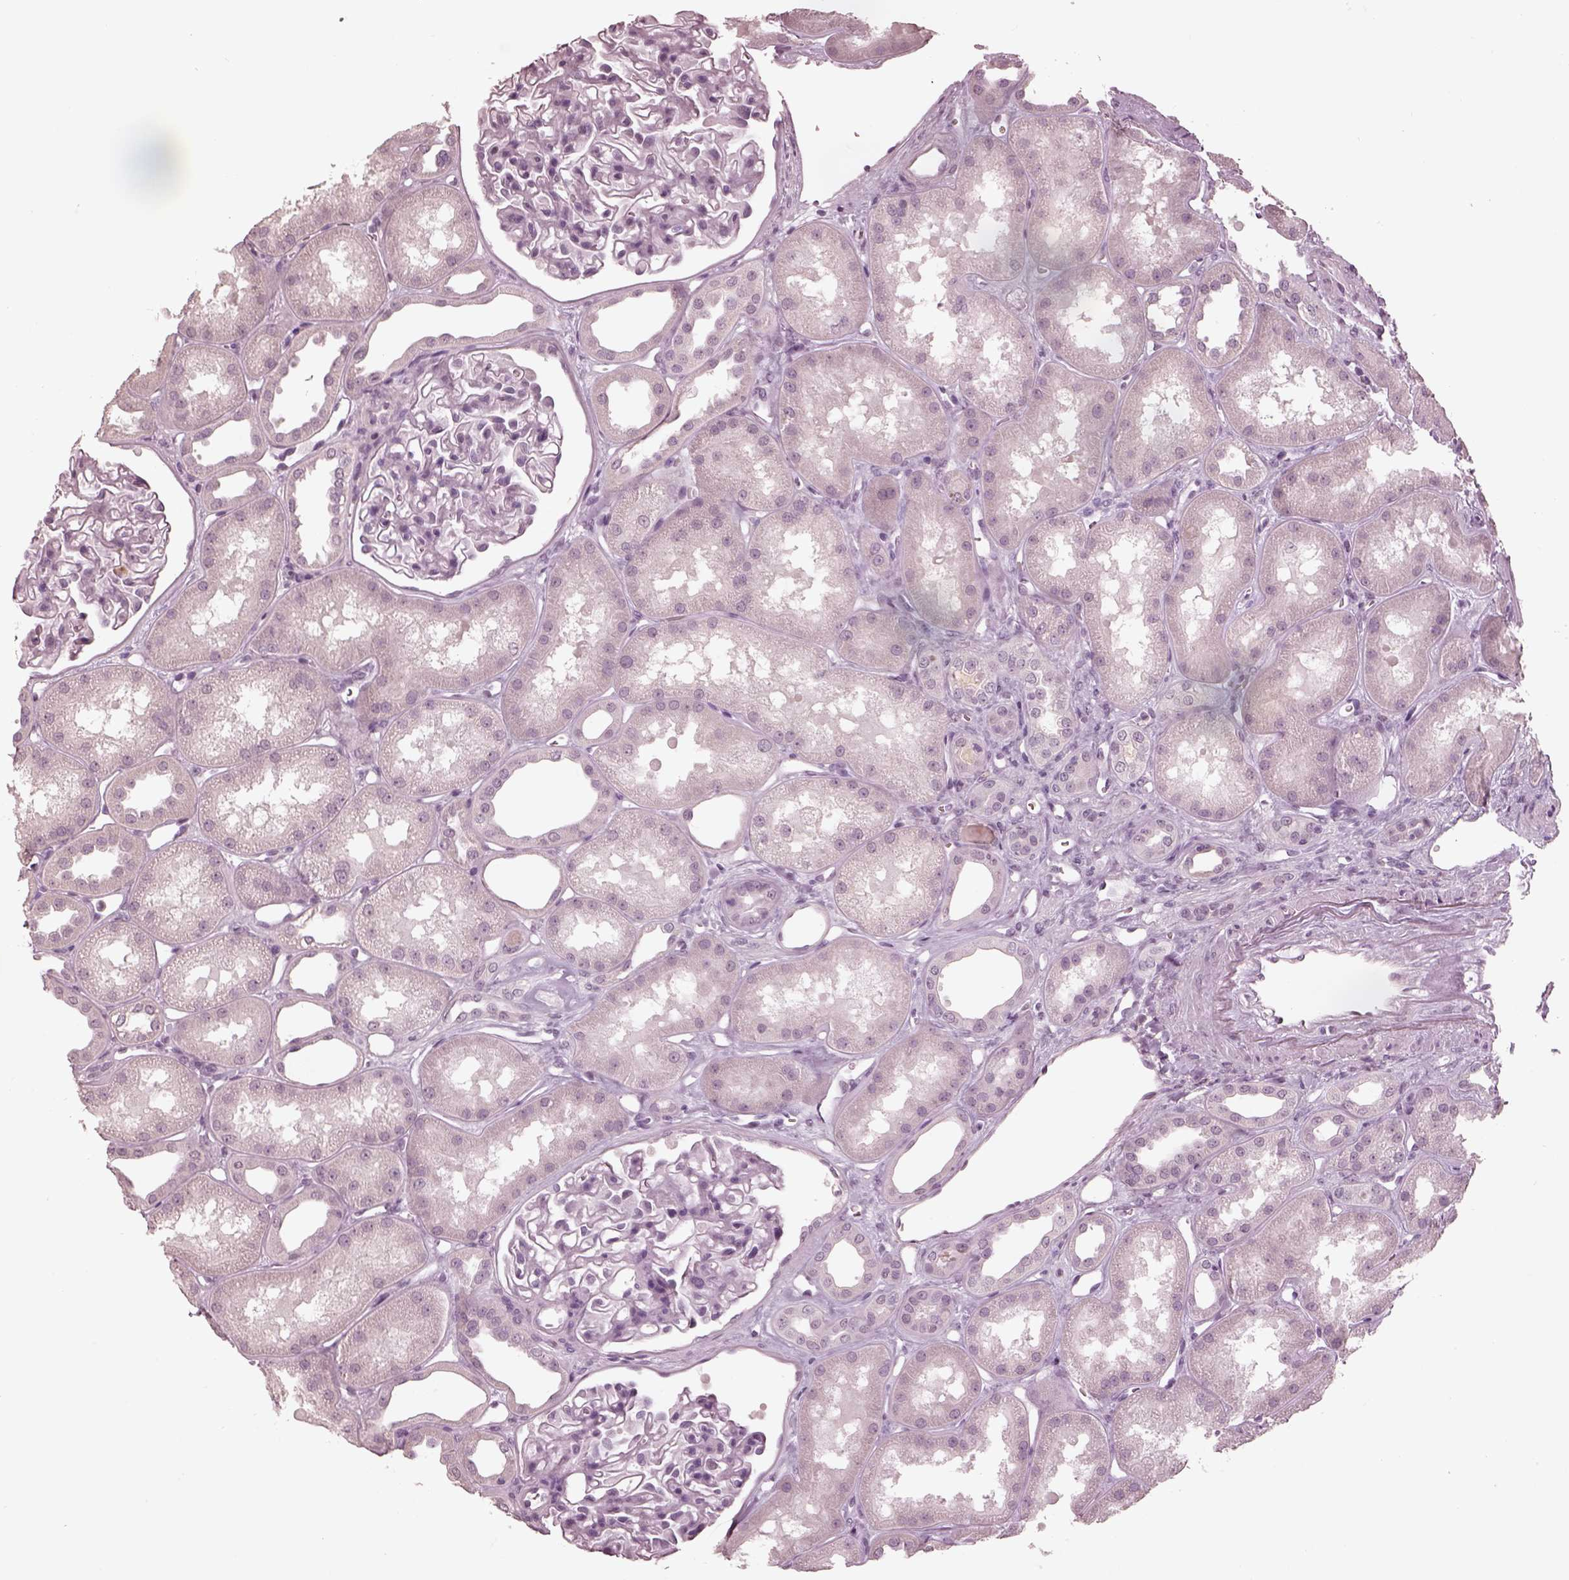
{"staining": {"intensity": "negative", "quantity": "none", "location": "none"}, "tissue": "kidney", "cell_type": "Cells in glomeruli", "image_type": "normal", "snomed": [{"axis": "morphology", "description": "Normal tissue, NOS"}, {"axis": "topography", "description": "Kidney"}], "caption": "DAB immunohistochemical staining of normal human kidney demonstrates no significant expression in cells in glomeruli. (DAB (3,3'-diaminobenzidine) IHC visualized using brightfield microscopy, high magnification).", "gene": "KCNA2", "patient": {"sex": "male", "age": 61}}